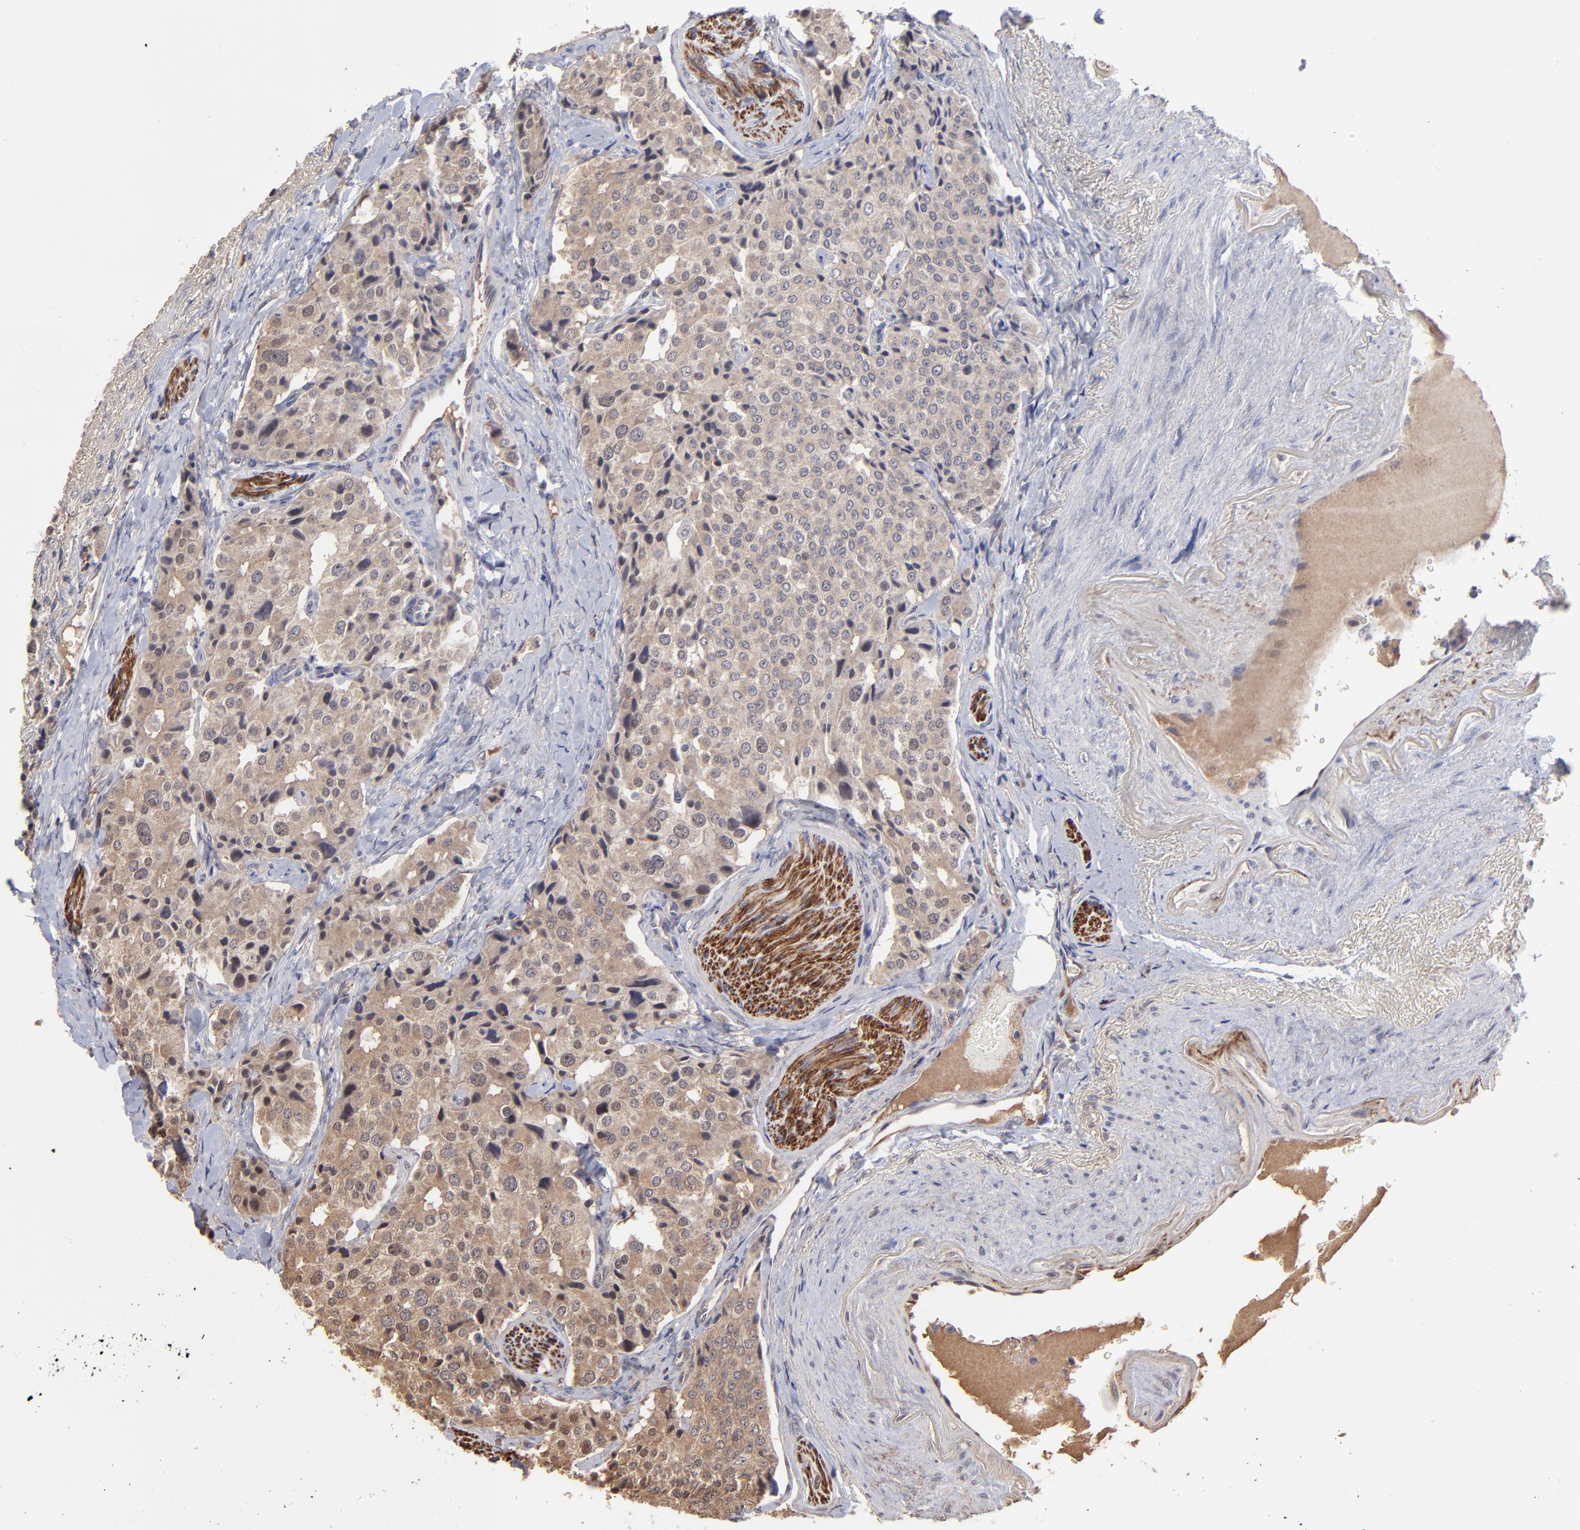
{"staining": {"intensity": "weak", "quantity": ">75%", "location": "cytoplasmic/membranous"}, "tissue": "carcinoid", "cell_type": "Tumor cells", "image_type": "cancer", "snomed": [{"axis": "morphology", "description": "Carcinoid, malignant, NOS"}, {"axis": "topography", "description": "Colon"}], "caption": "High-power microscopy captured an IHC micrograph of malignant carcinoid, revealing weak cytoplasmic/membranous staining in approximately >75% of tumor cells.", "gene": "CHL1", "patient": {"sex": "female", "age": 61}}